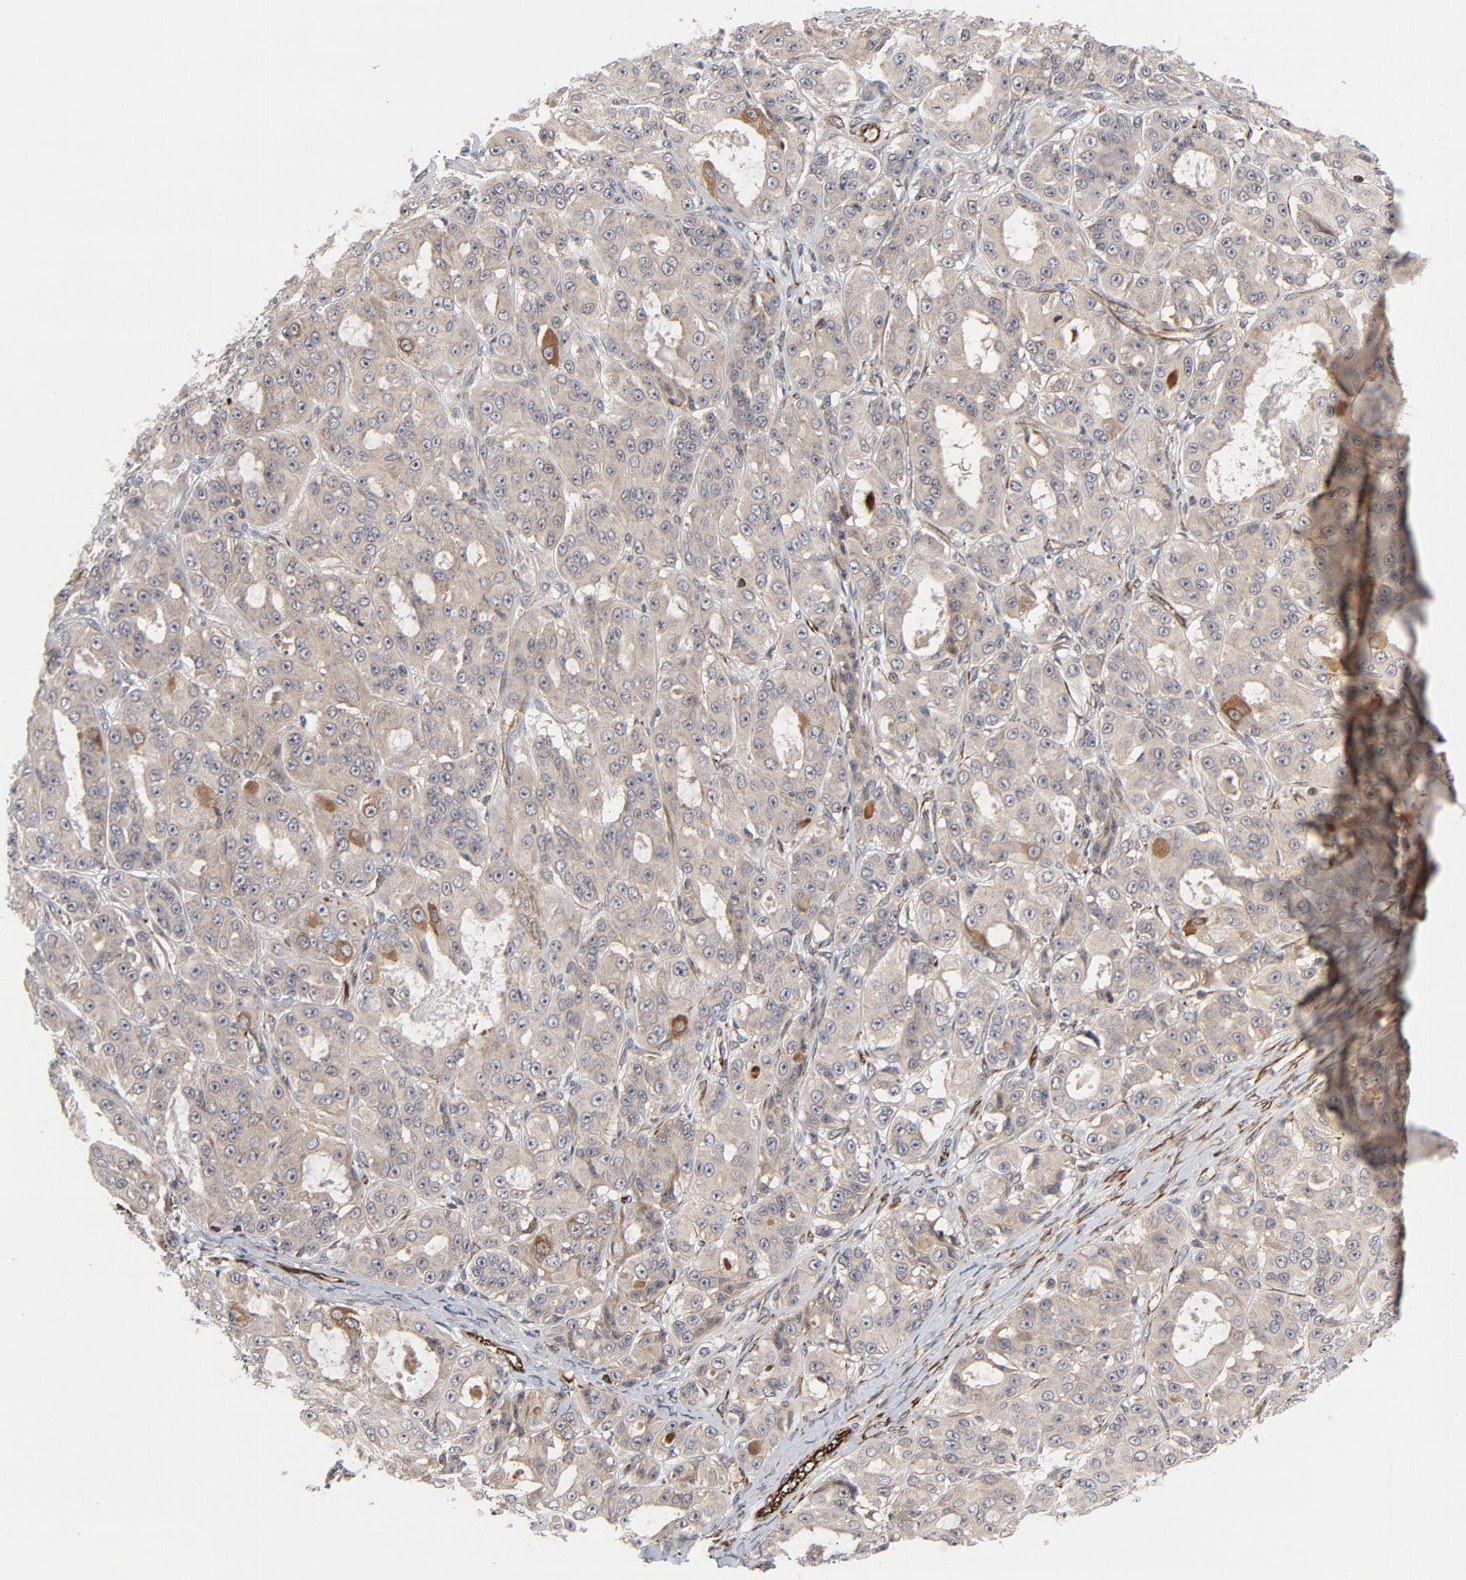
{"staining": {"intensity": "weak", "quantity": ">75%", "location": "cytoplasmic/membranous"}, "tissue": "ovarian cancer", "cell_type": "Tumor cells", "image_type": "cancer", "snomed": [{"axis": "morphology", "description": "Carcinoma, endometroid"}, {"axis": "topography", "description": "Ovary"}], "caption": "A brown stain shows weak cytoplasmic/membranous staining of a protein in human ovarian cancer tumor cells.", "gene": "DNAAF2", "patient": {"sex": "female", "age": 61}}